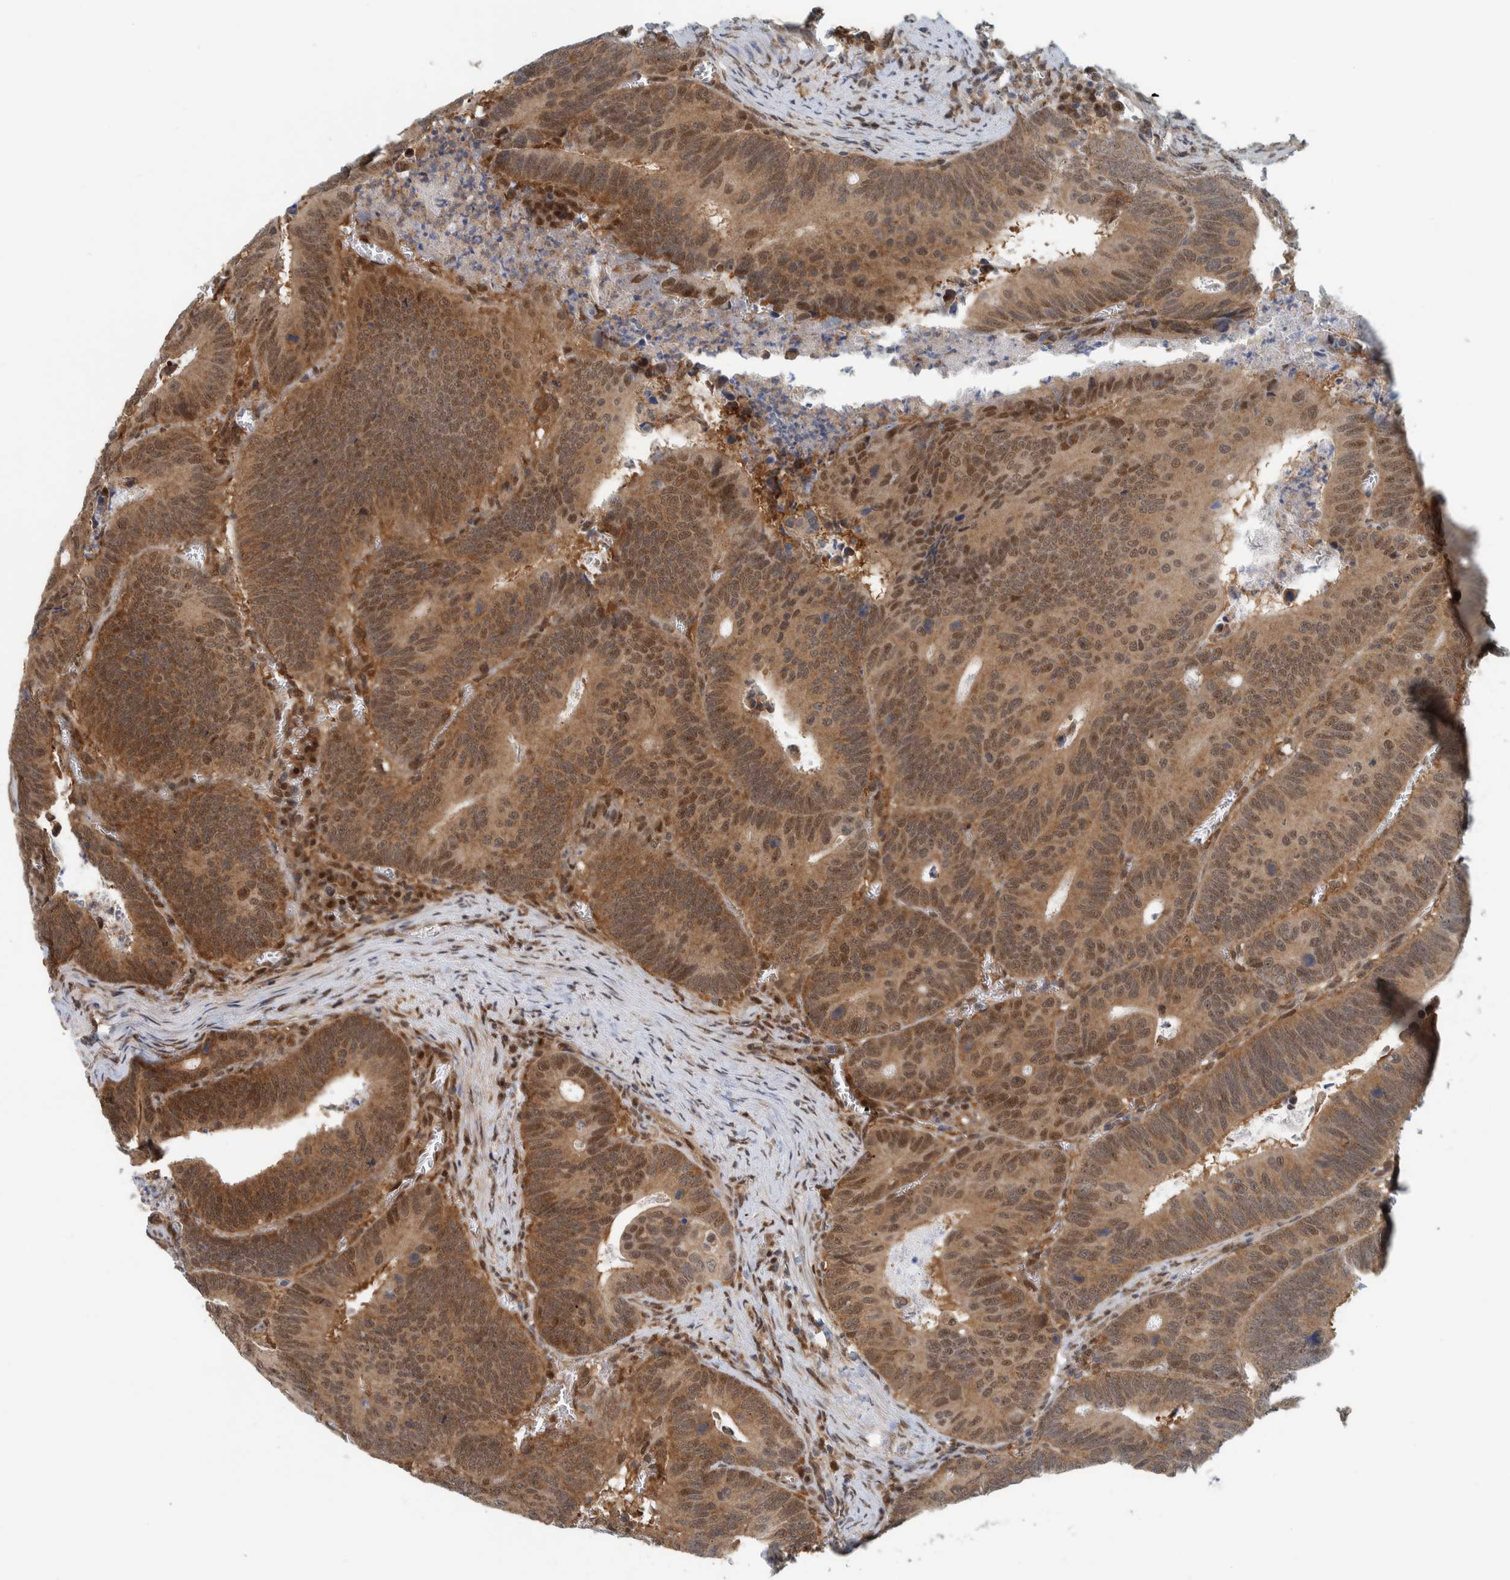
{"staining": {"intensity": "moderate", "quantity": ">75%", "location": "cytoplasmic/membranous,nuclear"}, "tissue": "colorectal cancer", "cell_type": "Tumor cells", "image_type": "cancer", "snomed": [{"axis": "morphology", "description": "Inflammation, NOS"}, {"axis": "morphology", "description": "Adenocarcinoma, NOS"}, {"axis": "topography", "description": "Colon"}], "caption": "Protein staining of colorectal cancer tissue exhibits moderate cytoplasmic/membranous and nuclear positivity in approximately >75% of tumor cells.", "gene": "COPS3", "patient": {"sex": "male", "age": 72}}